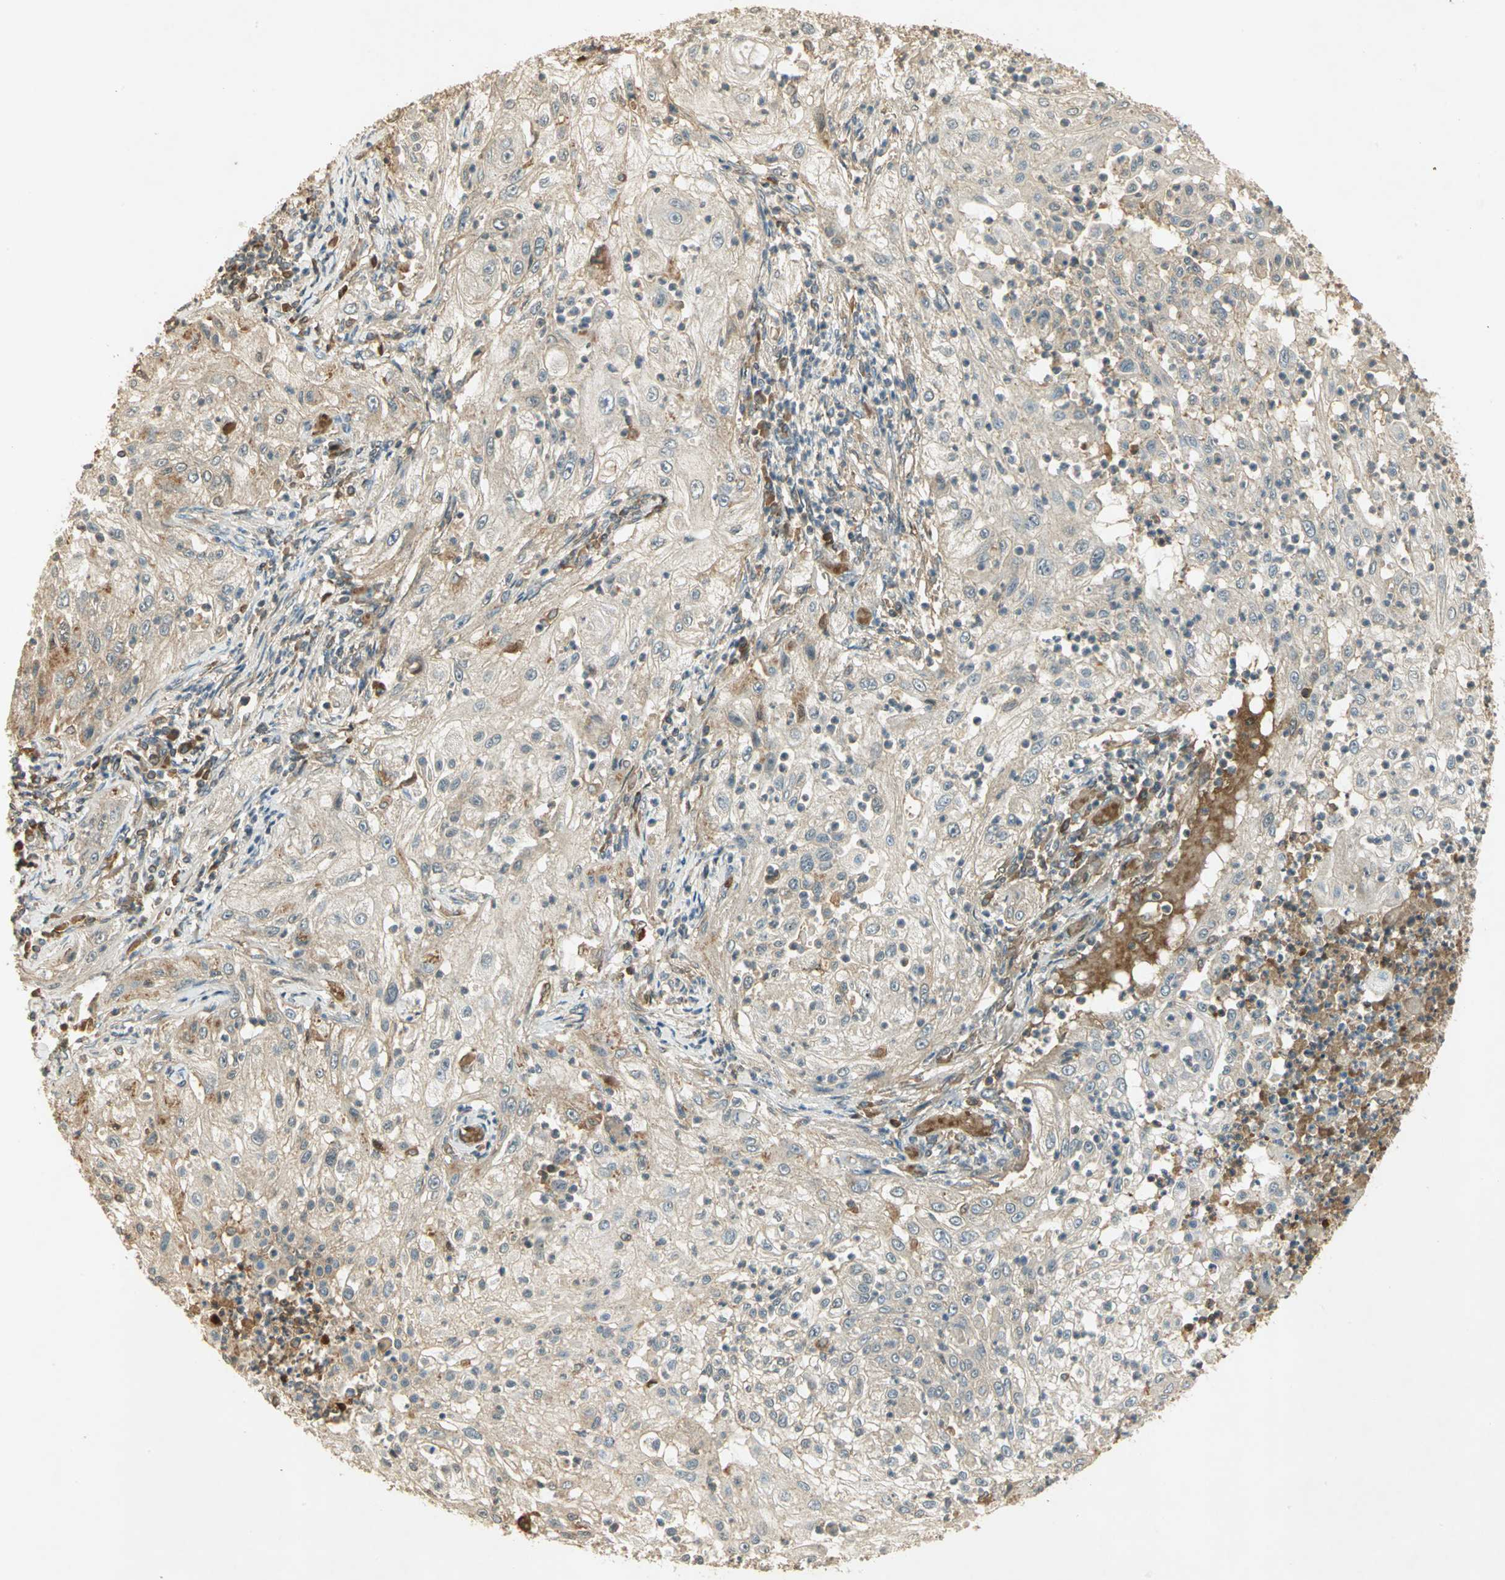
{"staining": {"intensity": "weak", "quantity": "<25%", "location": "cytoplasmic/membranous"}, "tissue": "lung cancer", "cell_type": "Tumor cells", "image_type": "cancer", "snomed": [{"axis": "morphology", "description": "Inflammation, NOS"}, {"axis": "morphology", "description": "Squamous cell carcinoma, NOS"}, {"axis": "topography", "description": "Lymph node"}, {"axis": "topography", "description": "Soft tissue"}, {"axis": "topography", "description": "Lung"}], "caption": "Protein analysis of squamous cell carcinoma (lung) exhibits no significant positivity in tumor cells.", "gene": "KEAP1", "patient": {"sex": "male", "age": 66}}